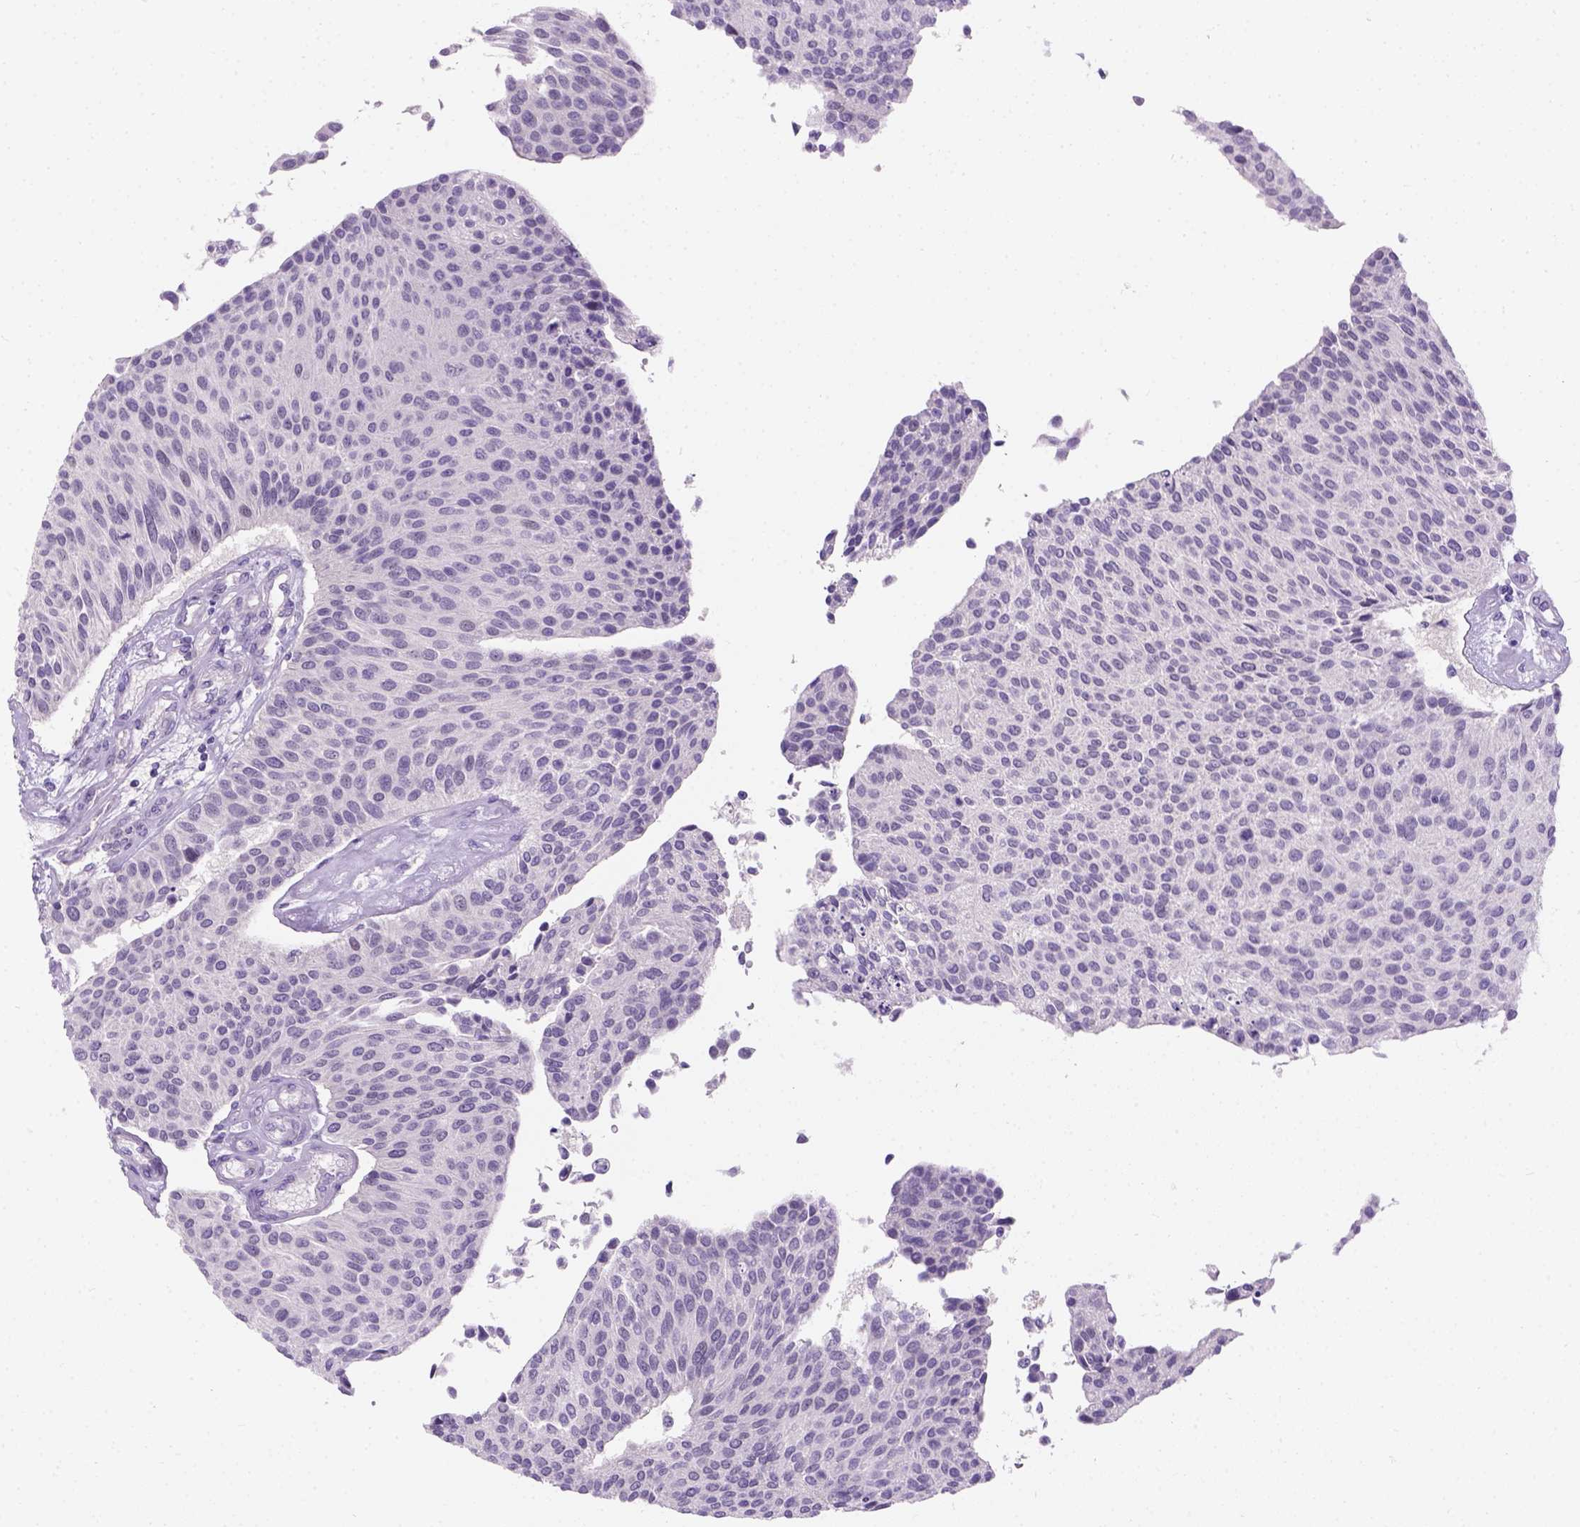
{"staining": {"intensity": "negative", "quantity": "none", "location": "none"}, "tissue": "urothelial cancer", "cell_type": "Tumor cells", "image_type": "cancer", "snomed": [{"axis": "morphology", "description": "Urothelial carcinoma, NOS"}, {"axis": "topography", "description": "Urinary bladder"}], "caption": "Immunohistochemistry (IHC) of urothelial cancer exhibits no expression in tumor cells. (DAB (3,3'-diaminobenzidine) immunohistochemistry (IHC) with hematoxylin counter stain).", "gene": "C20orf144", "patient": {"sex": "male", "age": 55}}